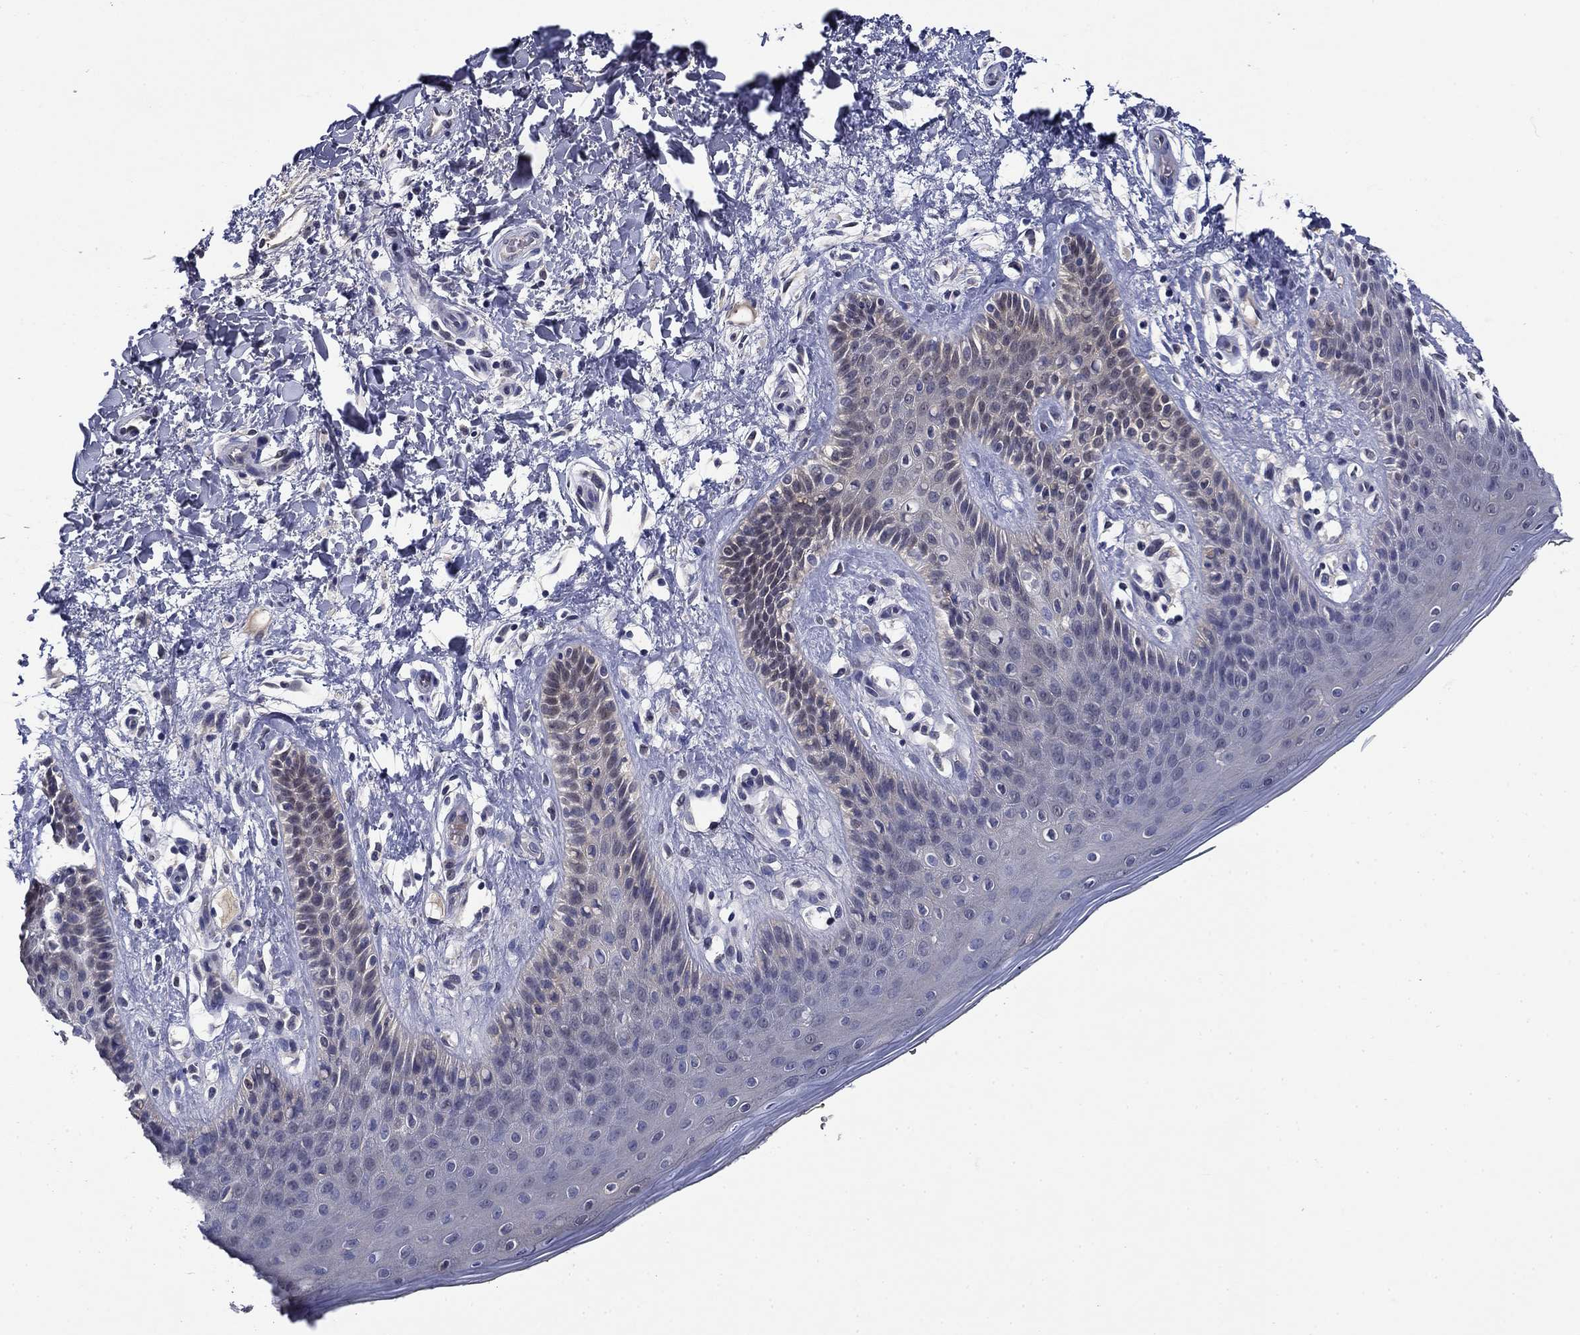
{"staining": {"intensity": "negative", "quantity": "none", "location": "none"}, "tissue": "skin", "cell_type": "Epidermal cells", "image_type": "normal", "snomed": [{"axis": "morphology", "description": "Normal tissue, NOS"}, {"axis": "topography", "description": "Anal"}], "caption": "High power microscopy image of an IHC micrograph of benign skin, revealing no significant positivity in epidermal cells.", "gene": "DDTL", "patient": {"sex": "male", "age": 36}}